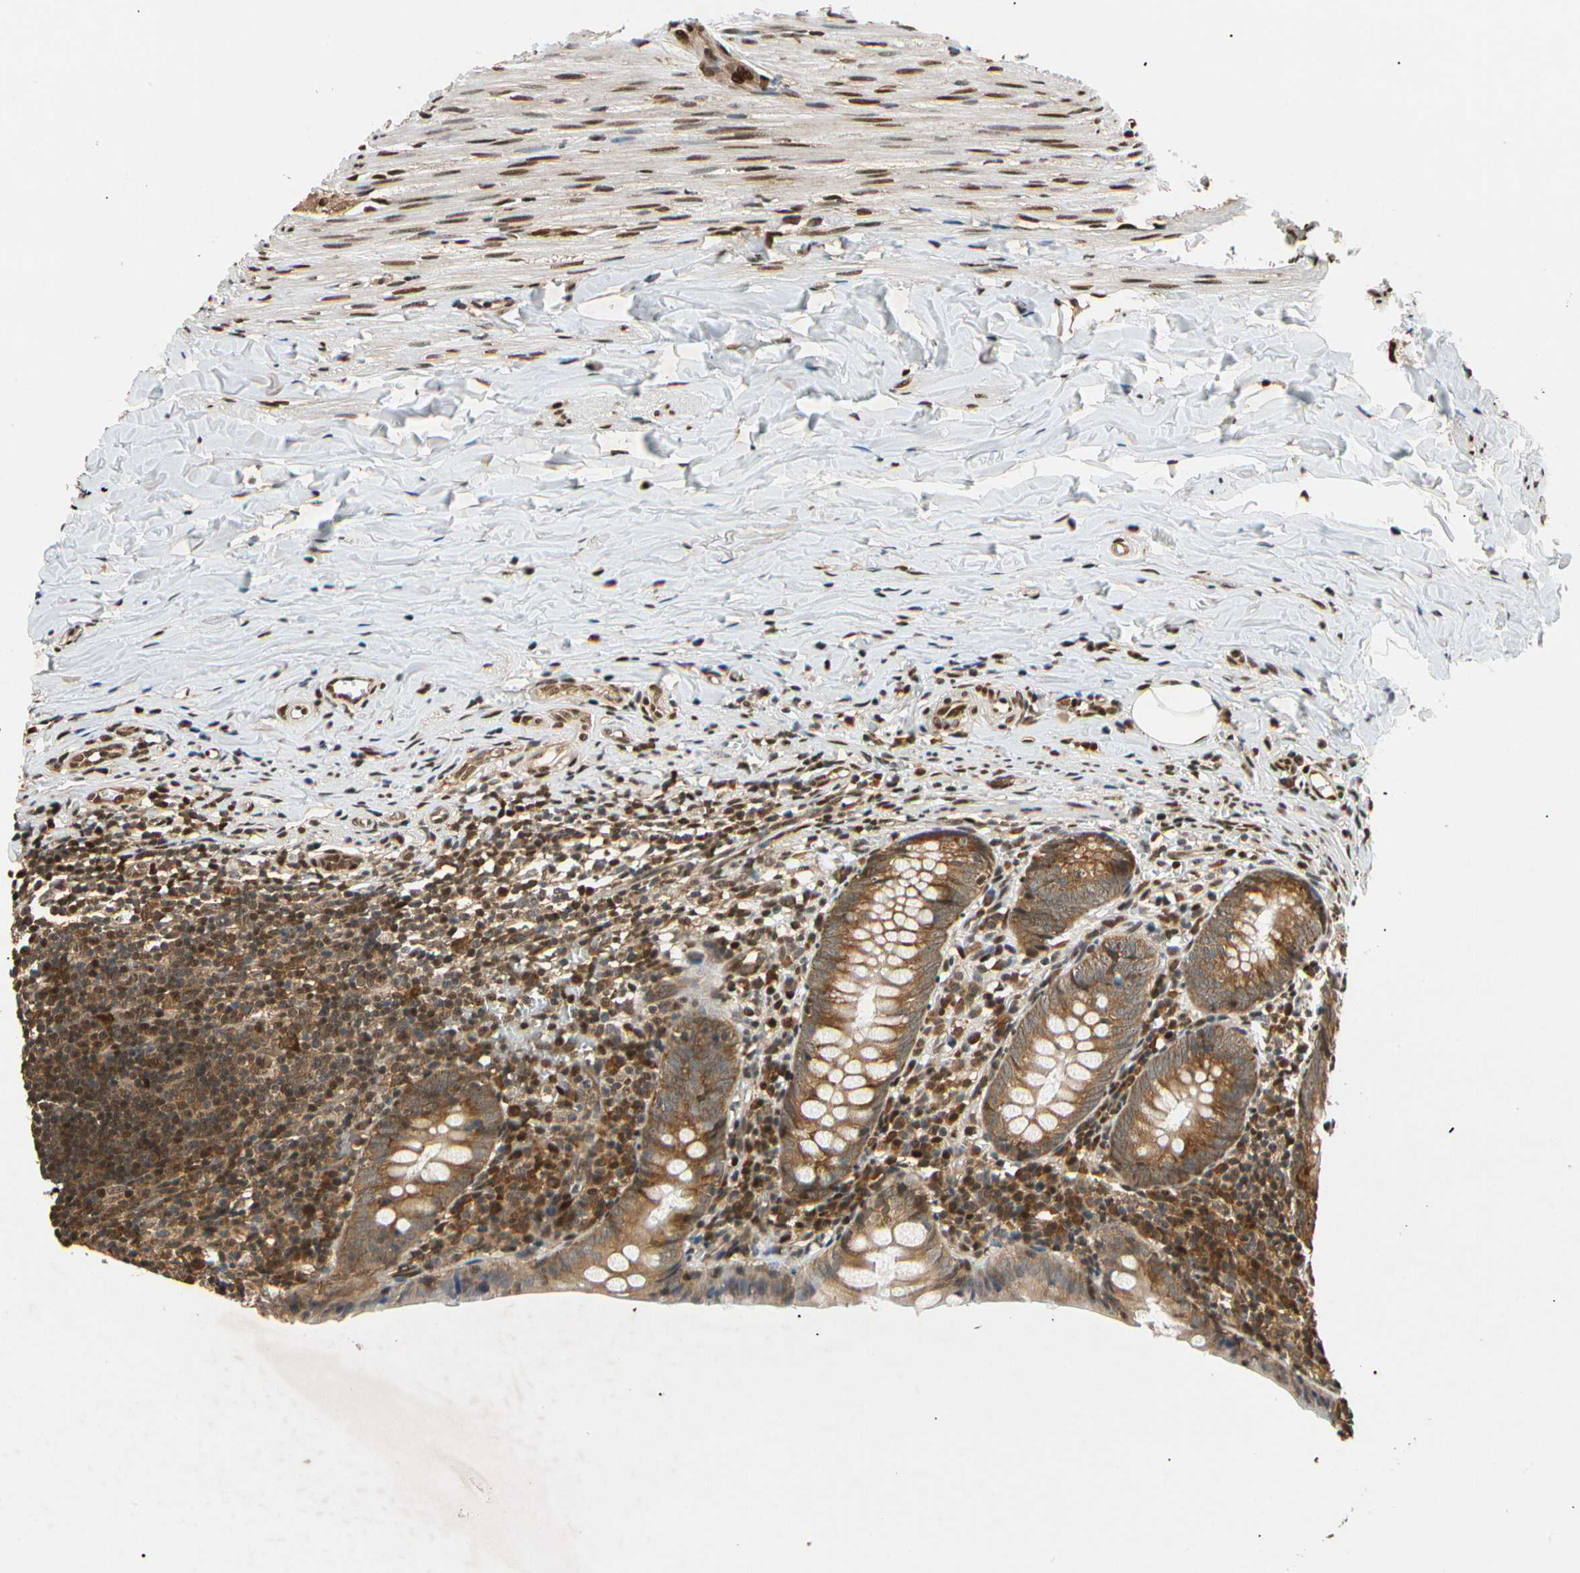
{"staining": {"intensity": "moderate", "quantity": ">75%", "location": "cytoplasmic/membranous"}, "tissue": "appendix", "cell_type": "Glandular cells", "image_type": "normal", "snomed": [{"axis": "morphology", "description": "Normal tissue, NOS"}, {"axis": "topography", "description": "Appendix"}], "caption": "Protein positivity by immunohistochemistry reveals moderate cytoplasmic/membranous positivity in about >75% of glandular cells in benign appendix. Nuclei are stained in blue.", "gene": "EIF1AX", "patient": {"sex": "female", "age": 10}}